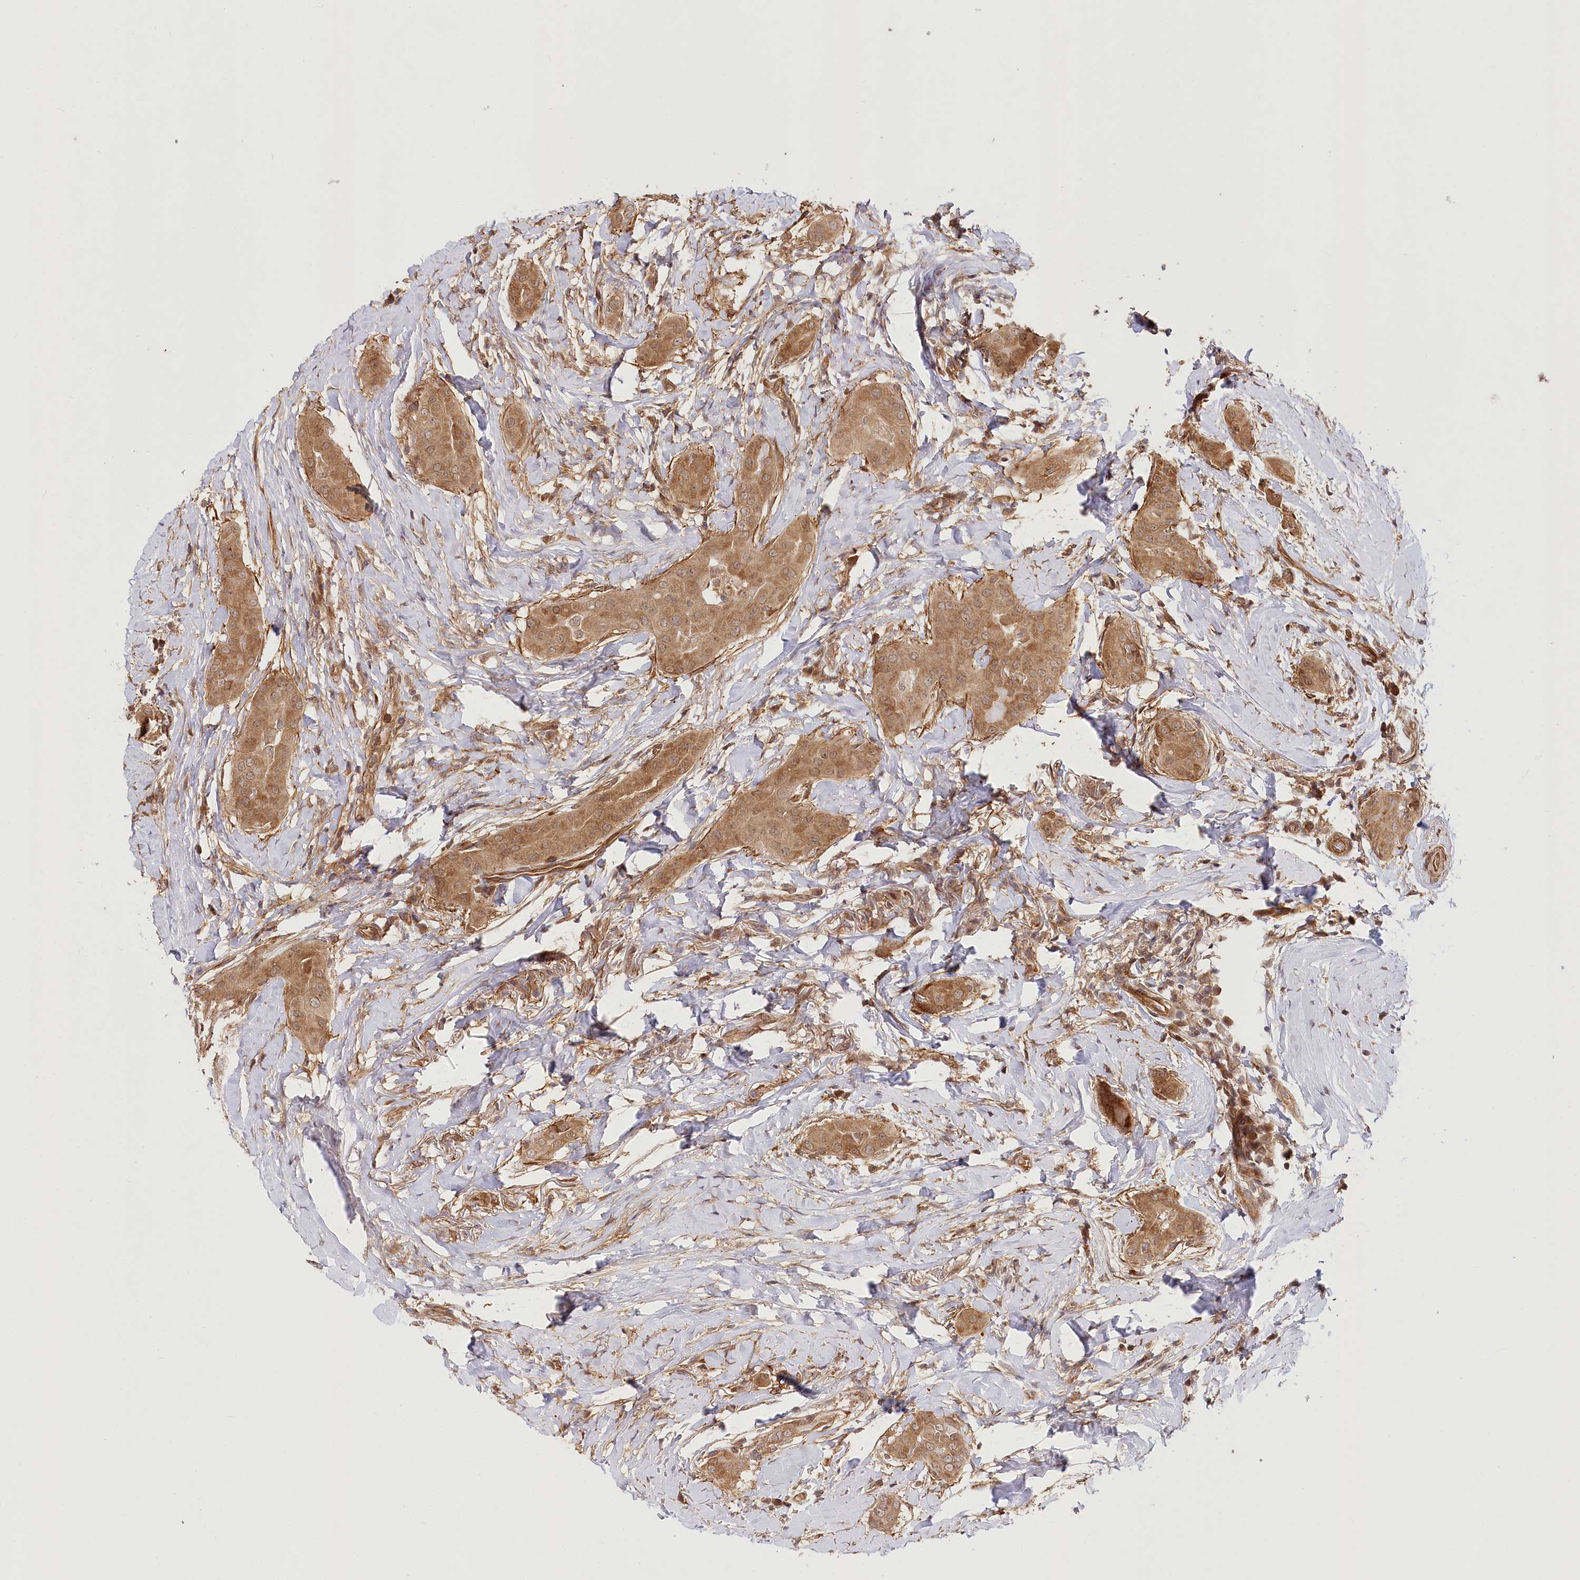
{"staining": {"intensity": "moderate", "quantity": ">75%", "location": "cytoplasmic/membranous"}, "tissue": "thyroid cancer", "cell_type": "Tumor cells", "image_type": "cancer", "snomed": [{"axis": "morphology", "description": "Papillary adenocarcinoma, NOS"}, {"axis": "topography", "description": "Thyroid gland"}], "caption": "Papillary adenocarcinoma (thyroid) stained with DAB immunohistochemistry exhibits medium levels of moderate cytoplasmic/membranous expression in about >75% of tumor cells.", "gene": "CEP70", "patient": {"sex": "male", "age": 33}}